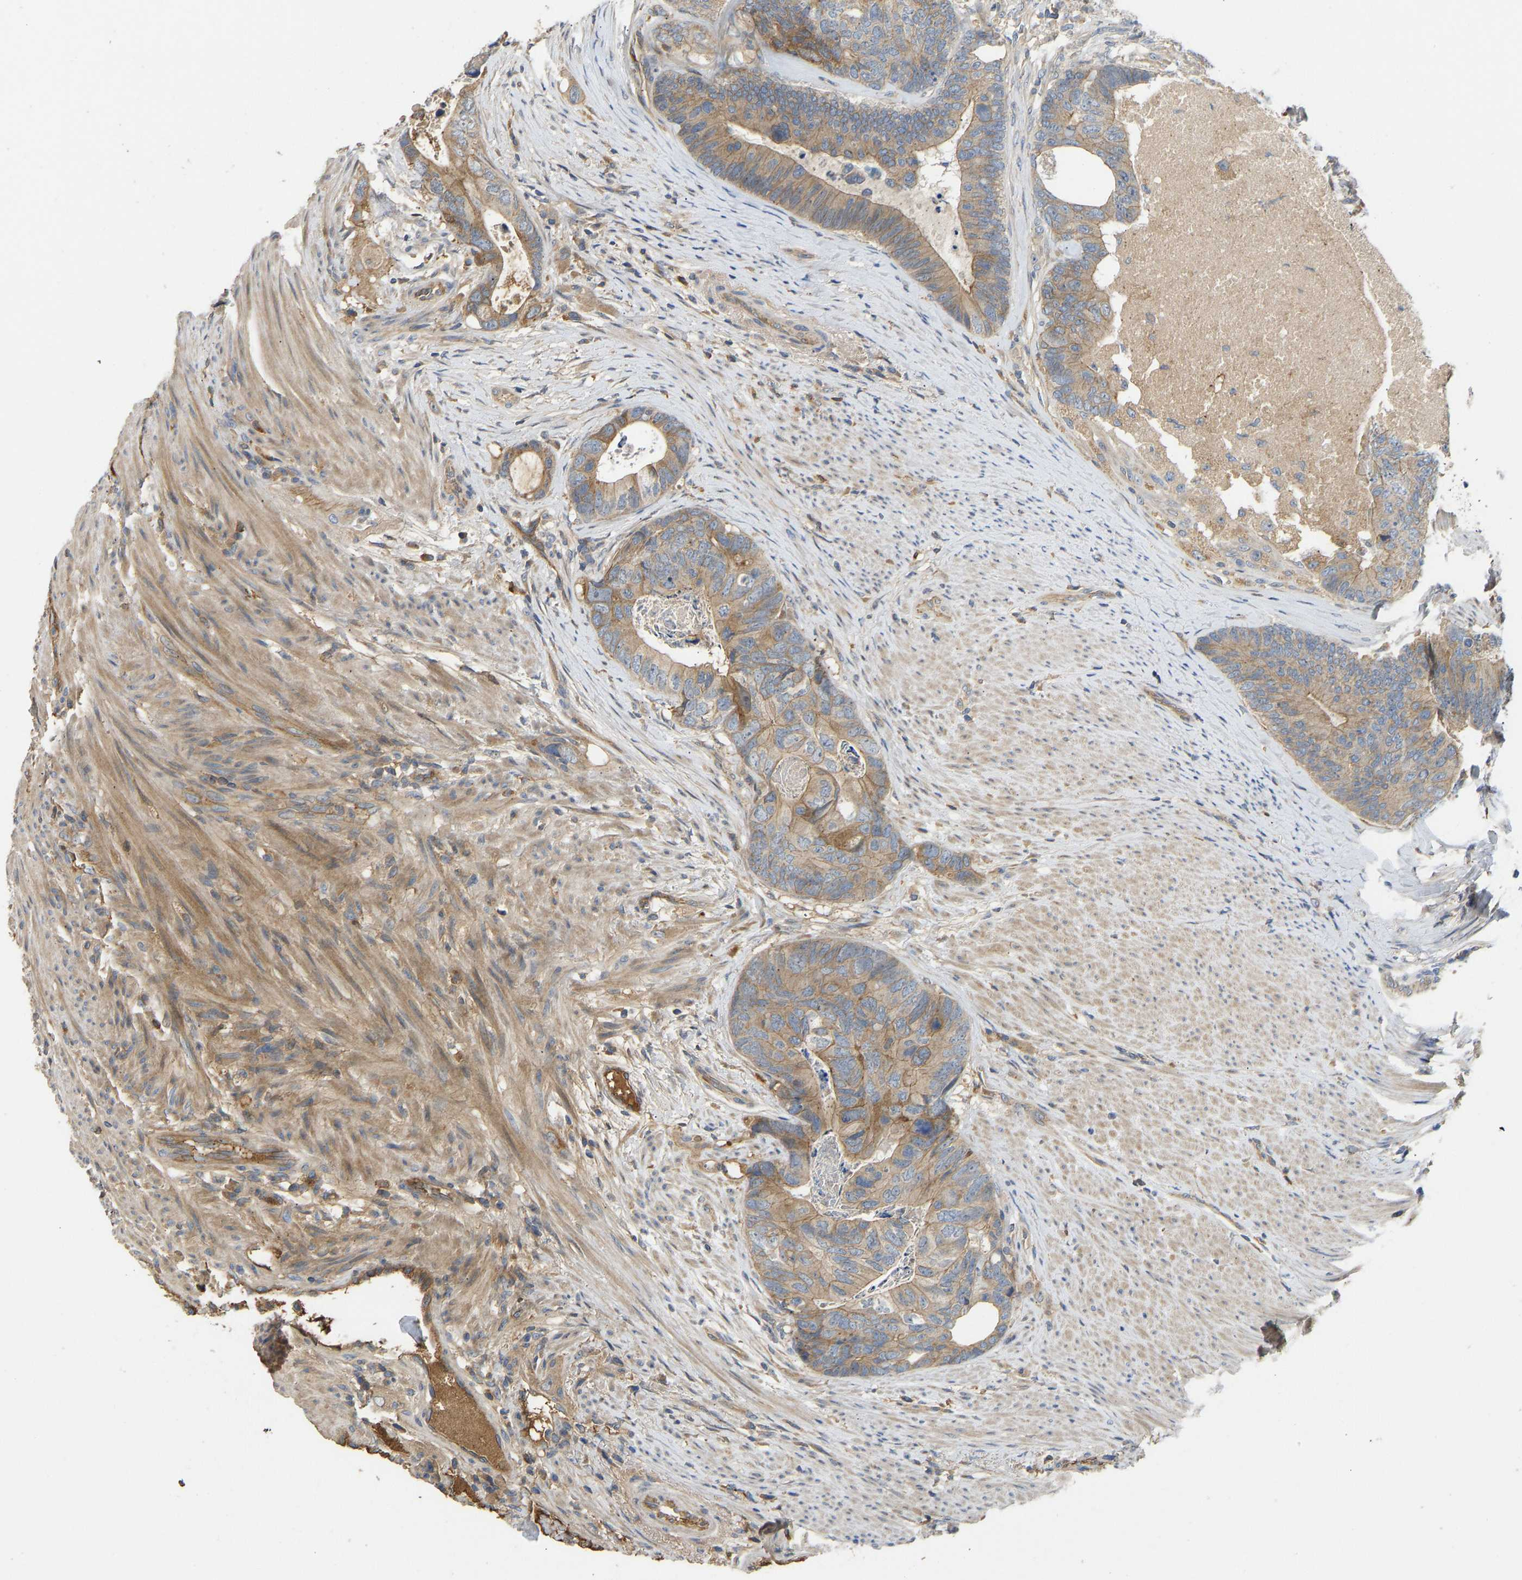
{"staining": {"intensity": "moderate", "quantity": ">75%", "location": "cytoplasmic/membranous"}, "tissue": "colorectal cancer", "cell_type": "Tumor cells", "image_type": "cancer", "snomed": [{"axis": "morphology", "description": "Adenocarcinoma, NOS"}, {"axis": "topography", "description": "Colon"}], "caption": "Moderate cytoplasmic/membranous positivity for a protein is seen in about >75% of tumor cells of colorectal adenocarcinoma using immunohistochemistry.", "gene": "VCPKMT", "patient": {"sex": "female", "age": 67}}